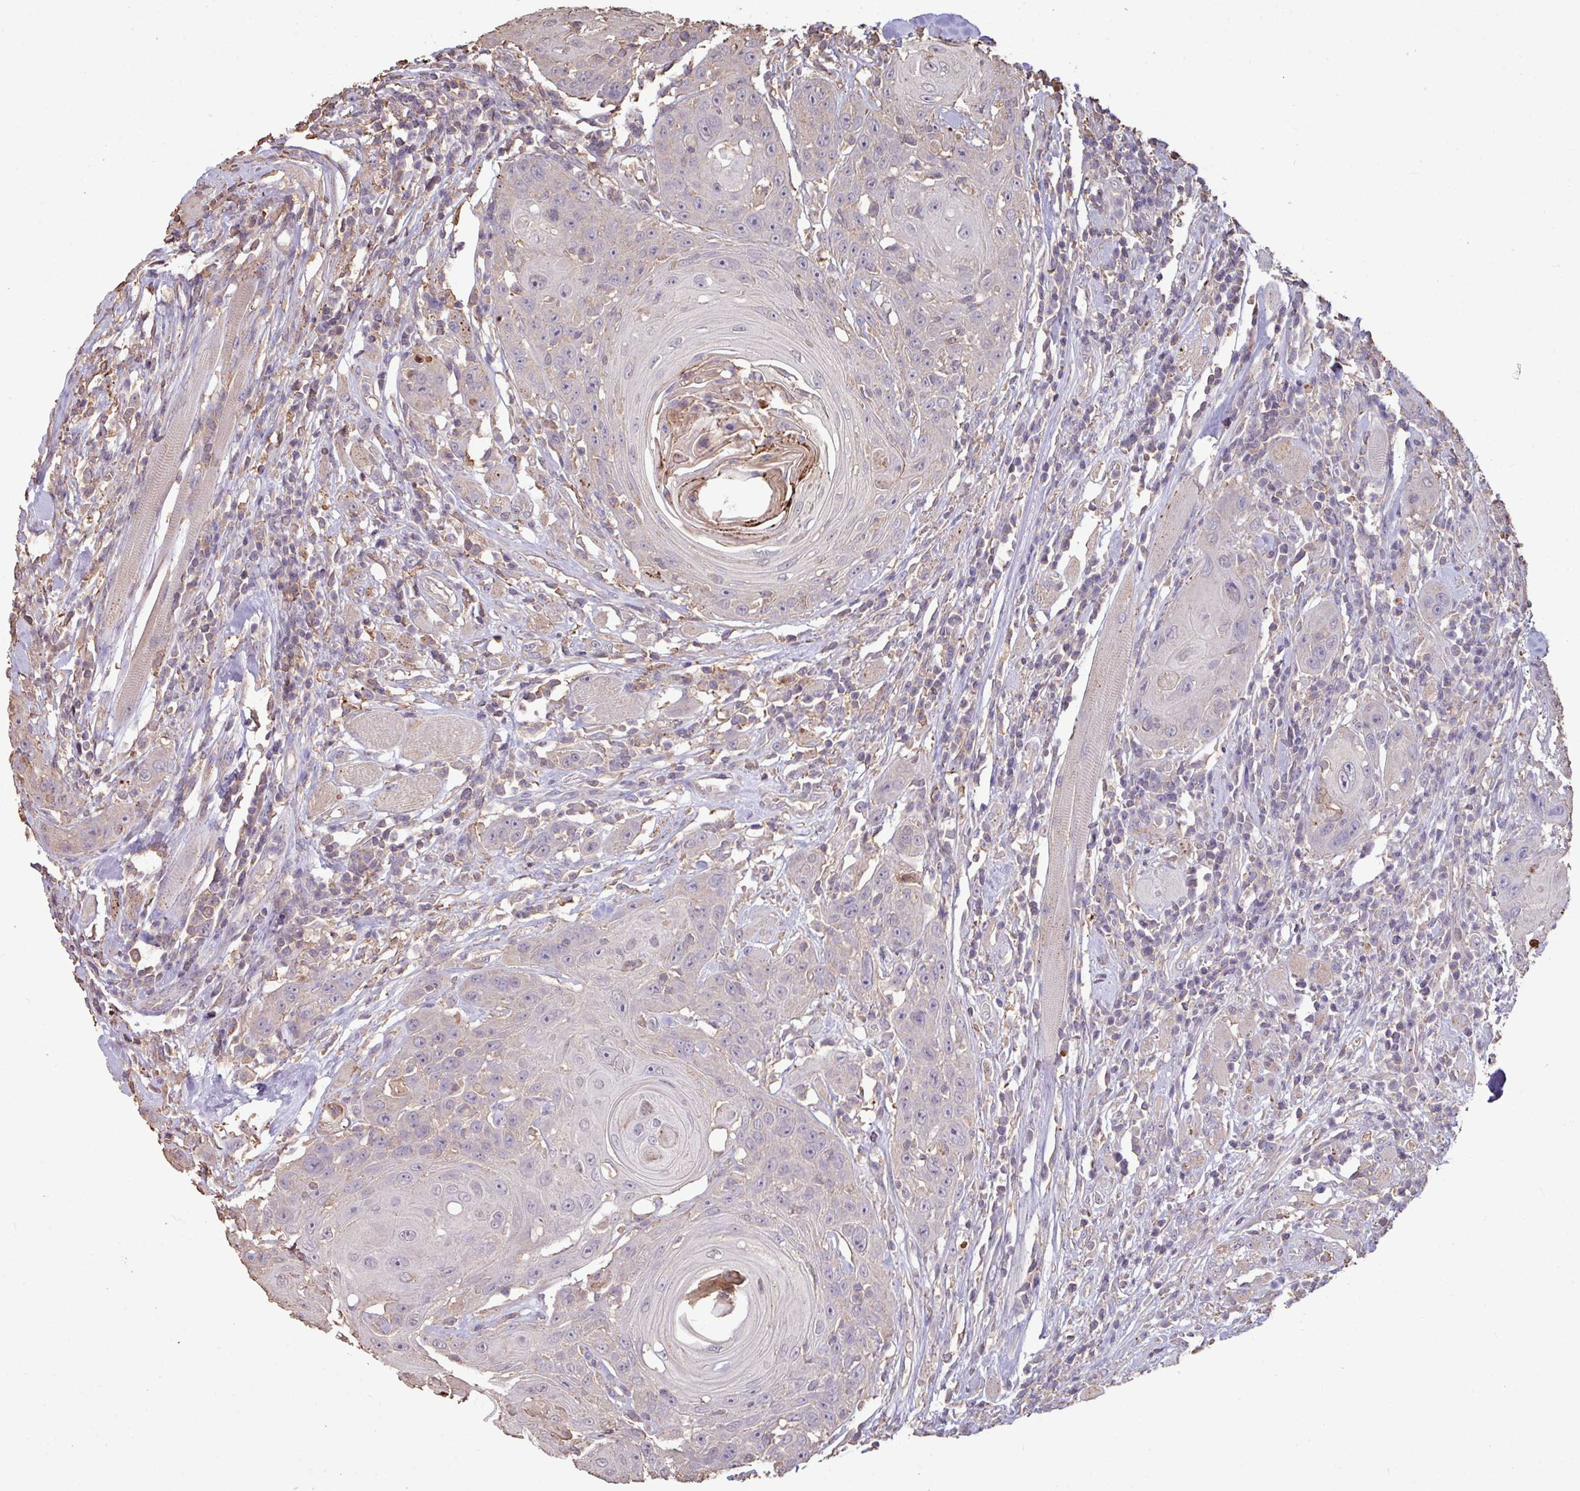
{"staining": {"intensity": "weak", "quantity": "<25%", "location": "cytoplasmic/membranous"}, "tissue": "head and neck cancer", "cell_type": "Tumor cells", "image_type": "cancer", "snomed": [{"axis": "morphology", "description": "Squamous cell carcinoma, NOS"}, {"axis": "topography", "description": "Head-Neck"}], "caption": "Tumor cells show no significant staining in head and neck cancer.", "gene": "CAMK2B", "patient": {"sex": "female", "age": 59}}